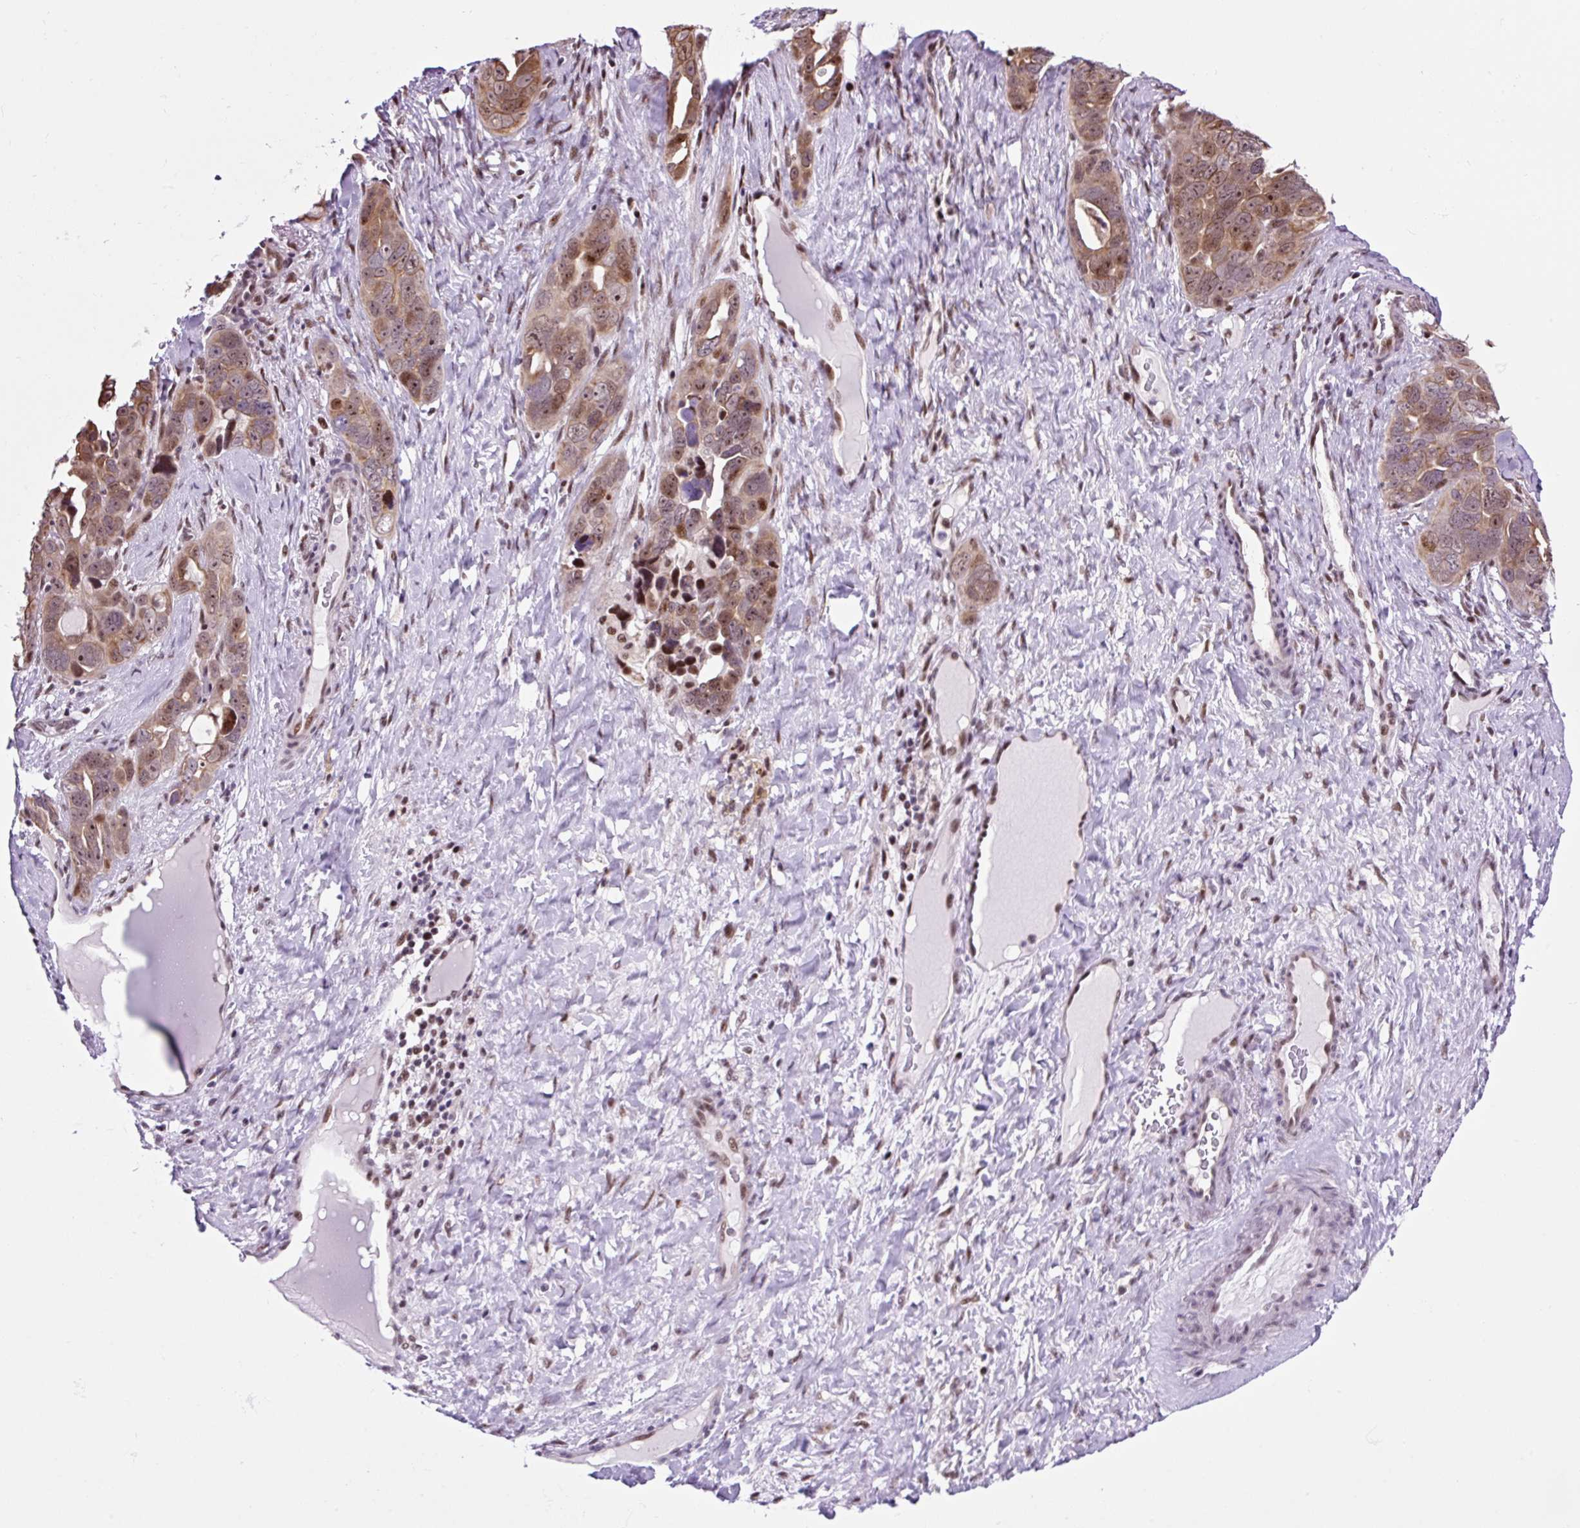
{"staining": {"intensity": "moderate", "quantity": ">75%", "location": "nuclear"}, "tissue": "ovarian cancer", "cell_type": "Tumor cells", "image_type": "cancer", "snomed": [{"axis": "morphology", "description": "Cystadenocarcinoma, serous, NOS"}, {"axis": "topography", "description": "Ovary"}], "caption": "Human serous cystadenocarcinoma (ovarian) stained for a protein (brown) demonstrates moderate nuclear positive positivity in about >75% of tumor cells.", "gene": "TAF1A", "patient": {"sex": "female", "age": 63}}